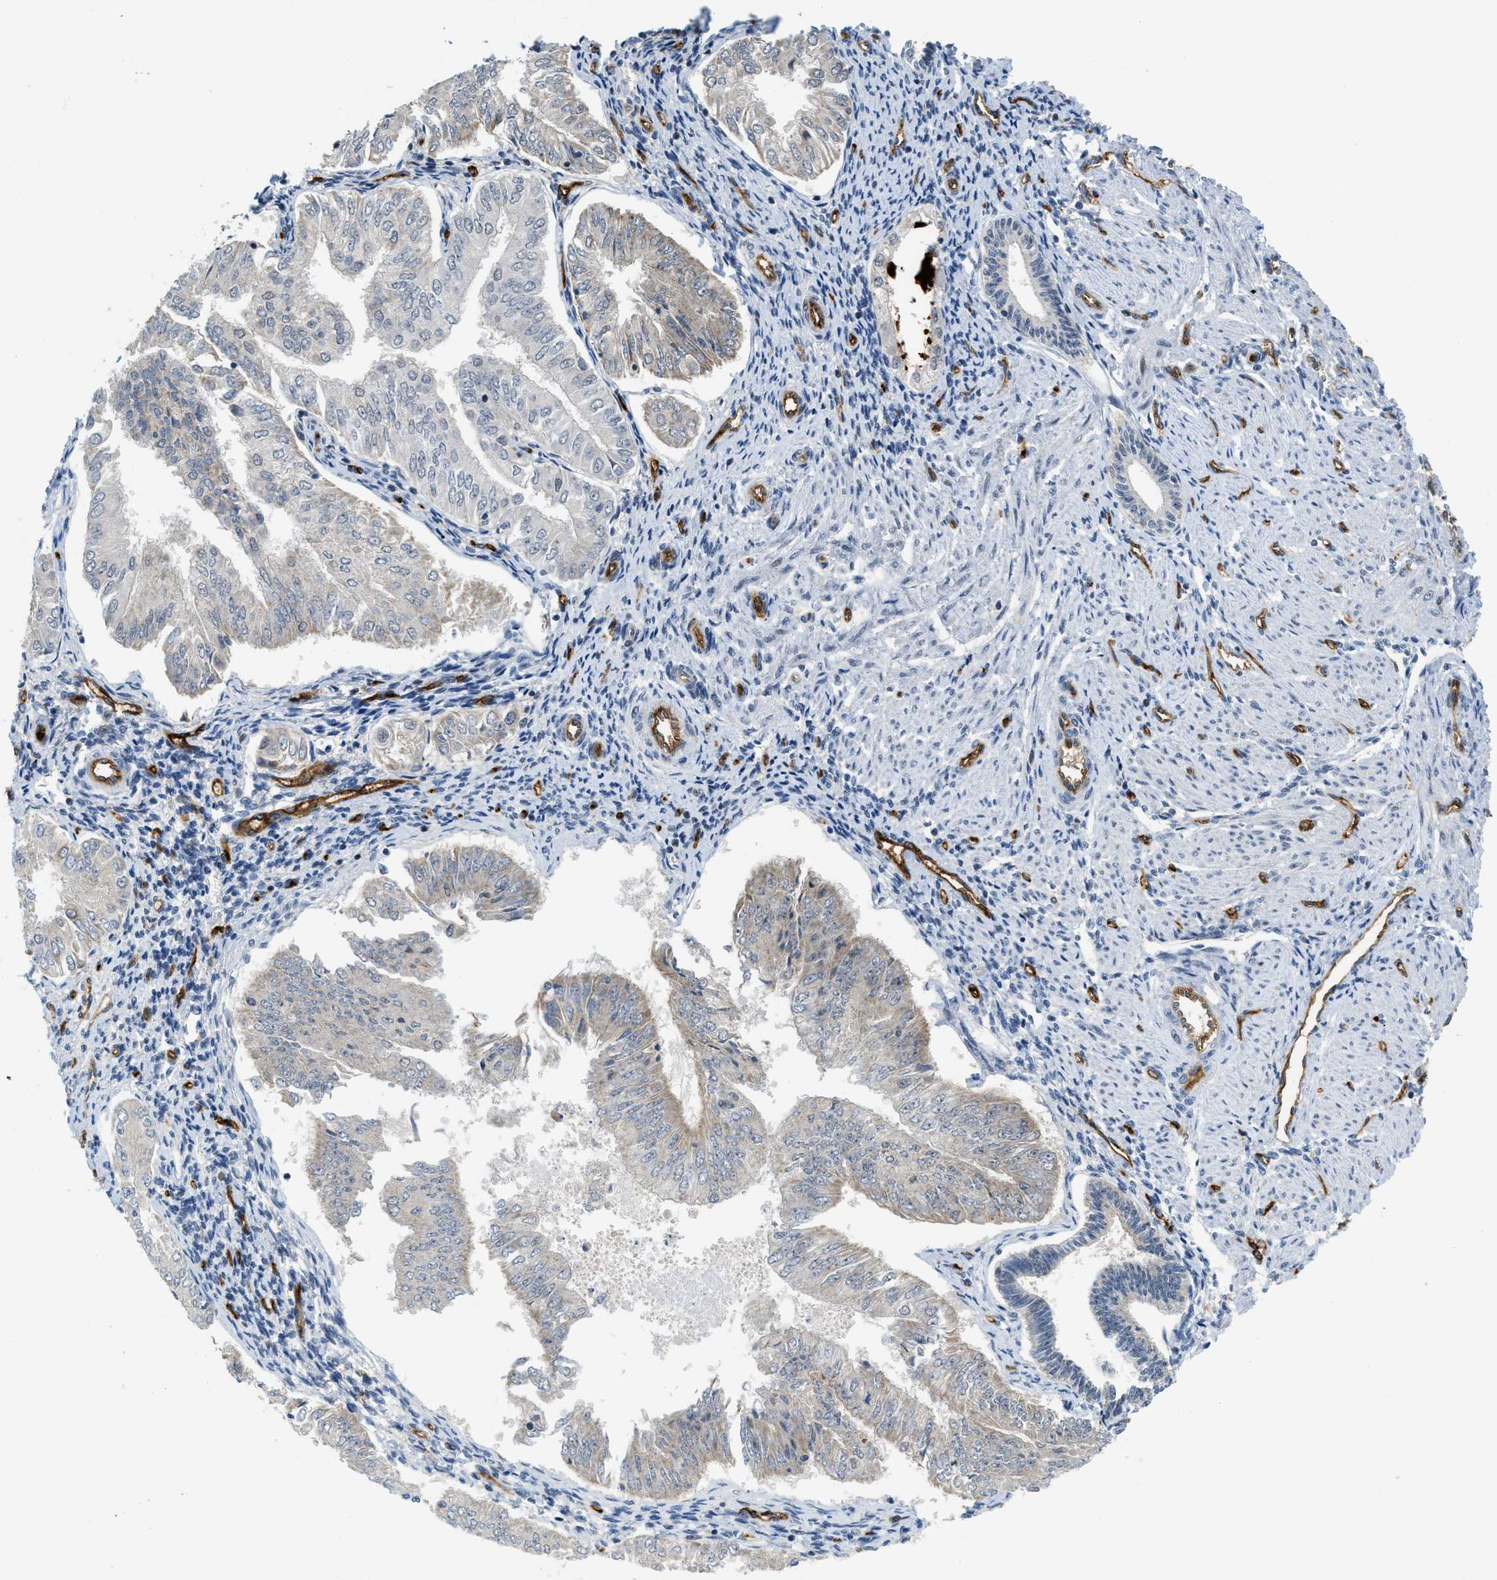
{"staining": {"intensity": "negative", "quantity": "none", "location": "none"}, "tissue": "endometrial cancer", "cell_type": "Tumor cells", "image_type": "cancer", "snomed": [{"axis": "morphology", "description": "Adenocarcinoma, NOS"}, {"axis": "topography", "description": "Endometrium"}], "caption": "Tumor cells are negative for protein expression in human adenocarcinoma (endometrial). (Stains: DAB immunohistochemistry (IHC) with hematoxylin counter stain, Microscopy: brightfield microscopy at high magnification).", "gene": "SLCO2A1", "patient": {"sex": "female", "age": 53}}